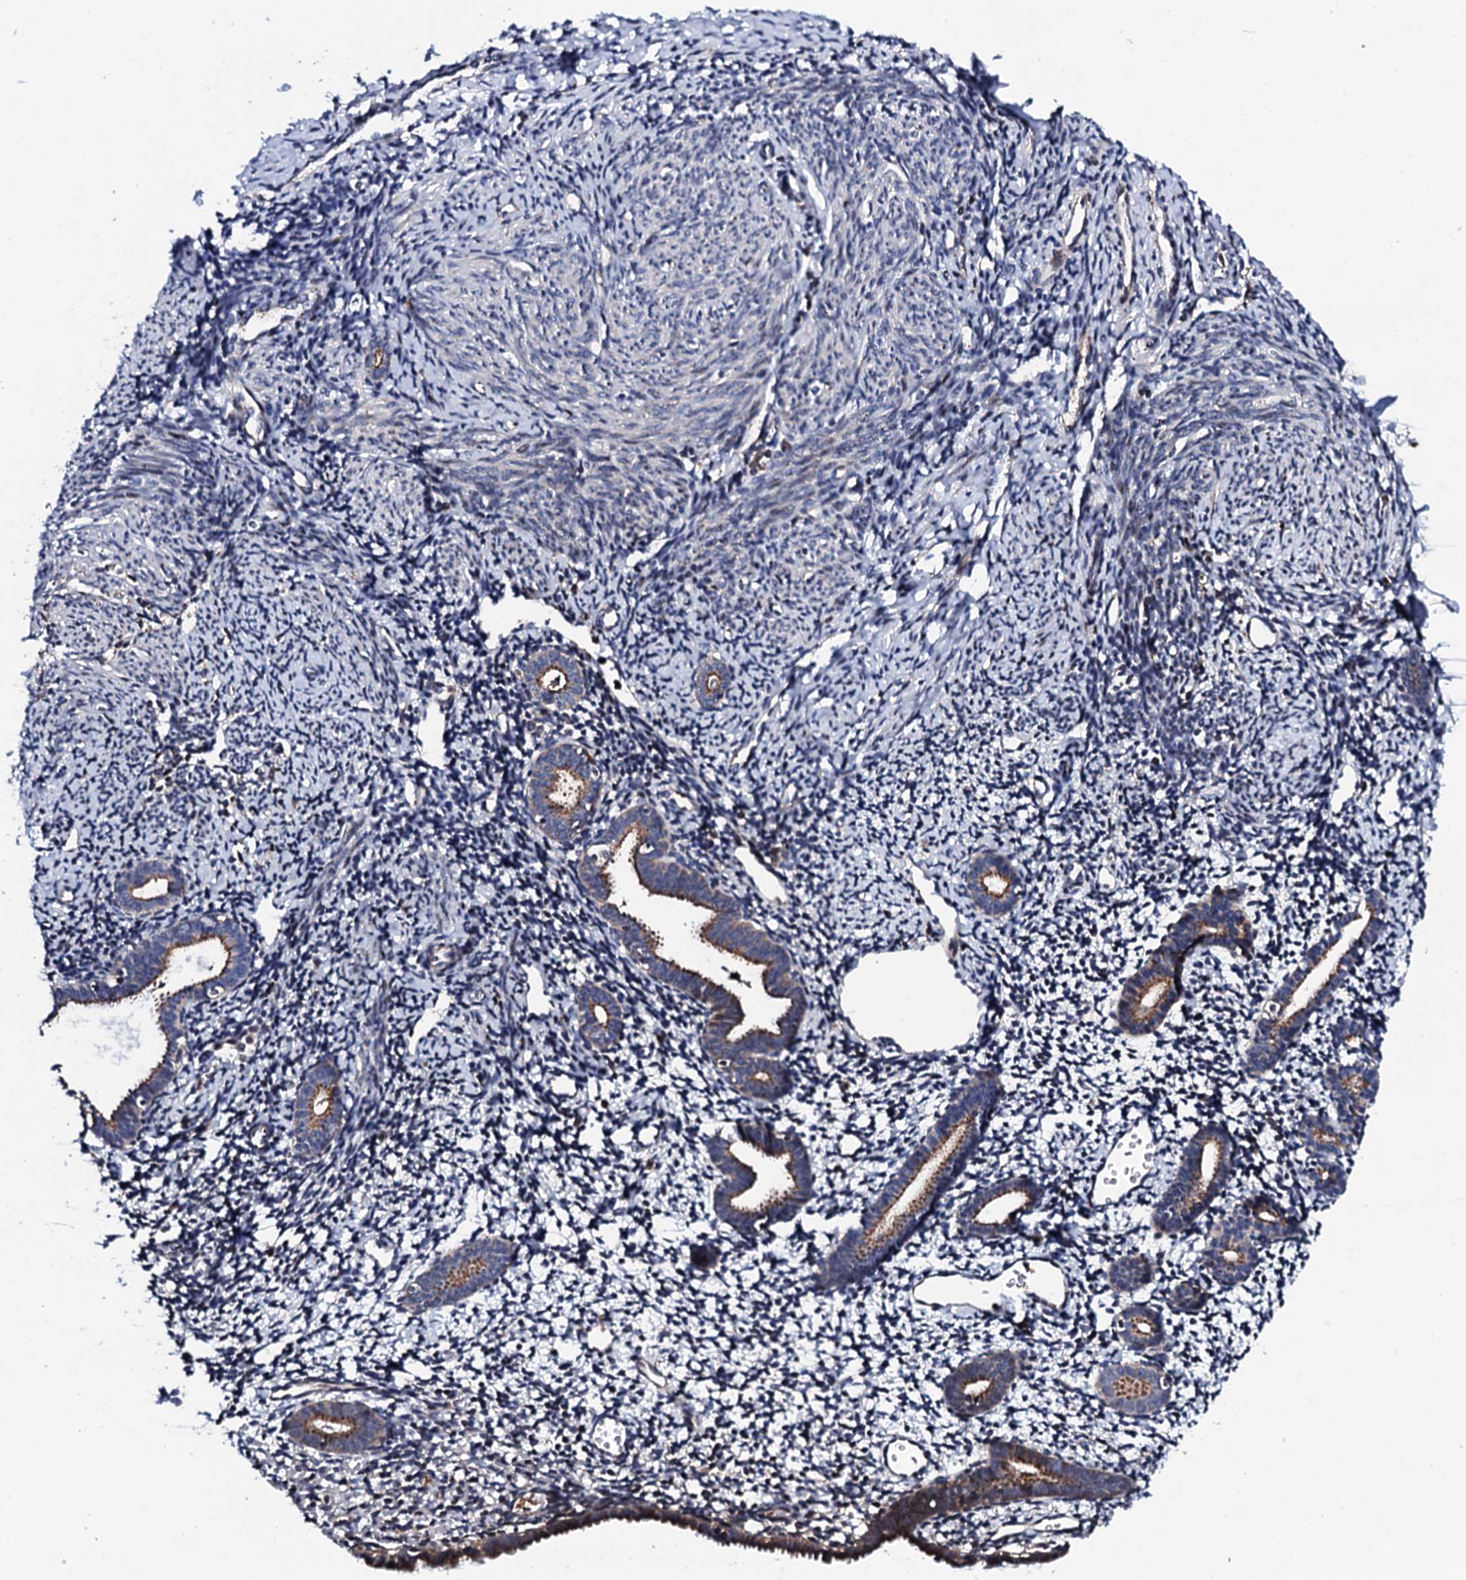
{"staining": {"intensity": "weak", "quantity": "<25%", "location": "cytoplasmic/membranous"}, "tissue": "endometrium", "cell_type": "Cells in endometrial stroma", "image_type": "normal", "snomed": [{"axis": "morphology", "description": "Normal tissue, NOS"}, {"axis": "topography", "description": "Endometrium"}], "caption": "Immunohistochemistry (IHC) histopathology image of normal endometrium stained for a protein (brown), which displays no positivity in cells in endometrial stroma. (DAB IHC visualized using brightfield microscopy, high magnification).", "gene": "PLET1", "patient": {"sex": "female", "age": 56}}